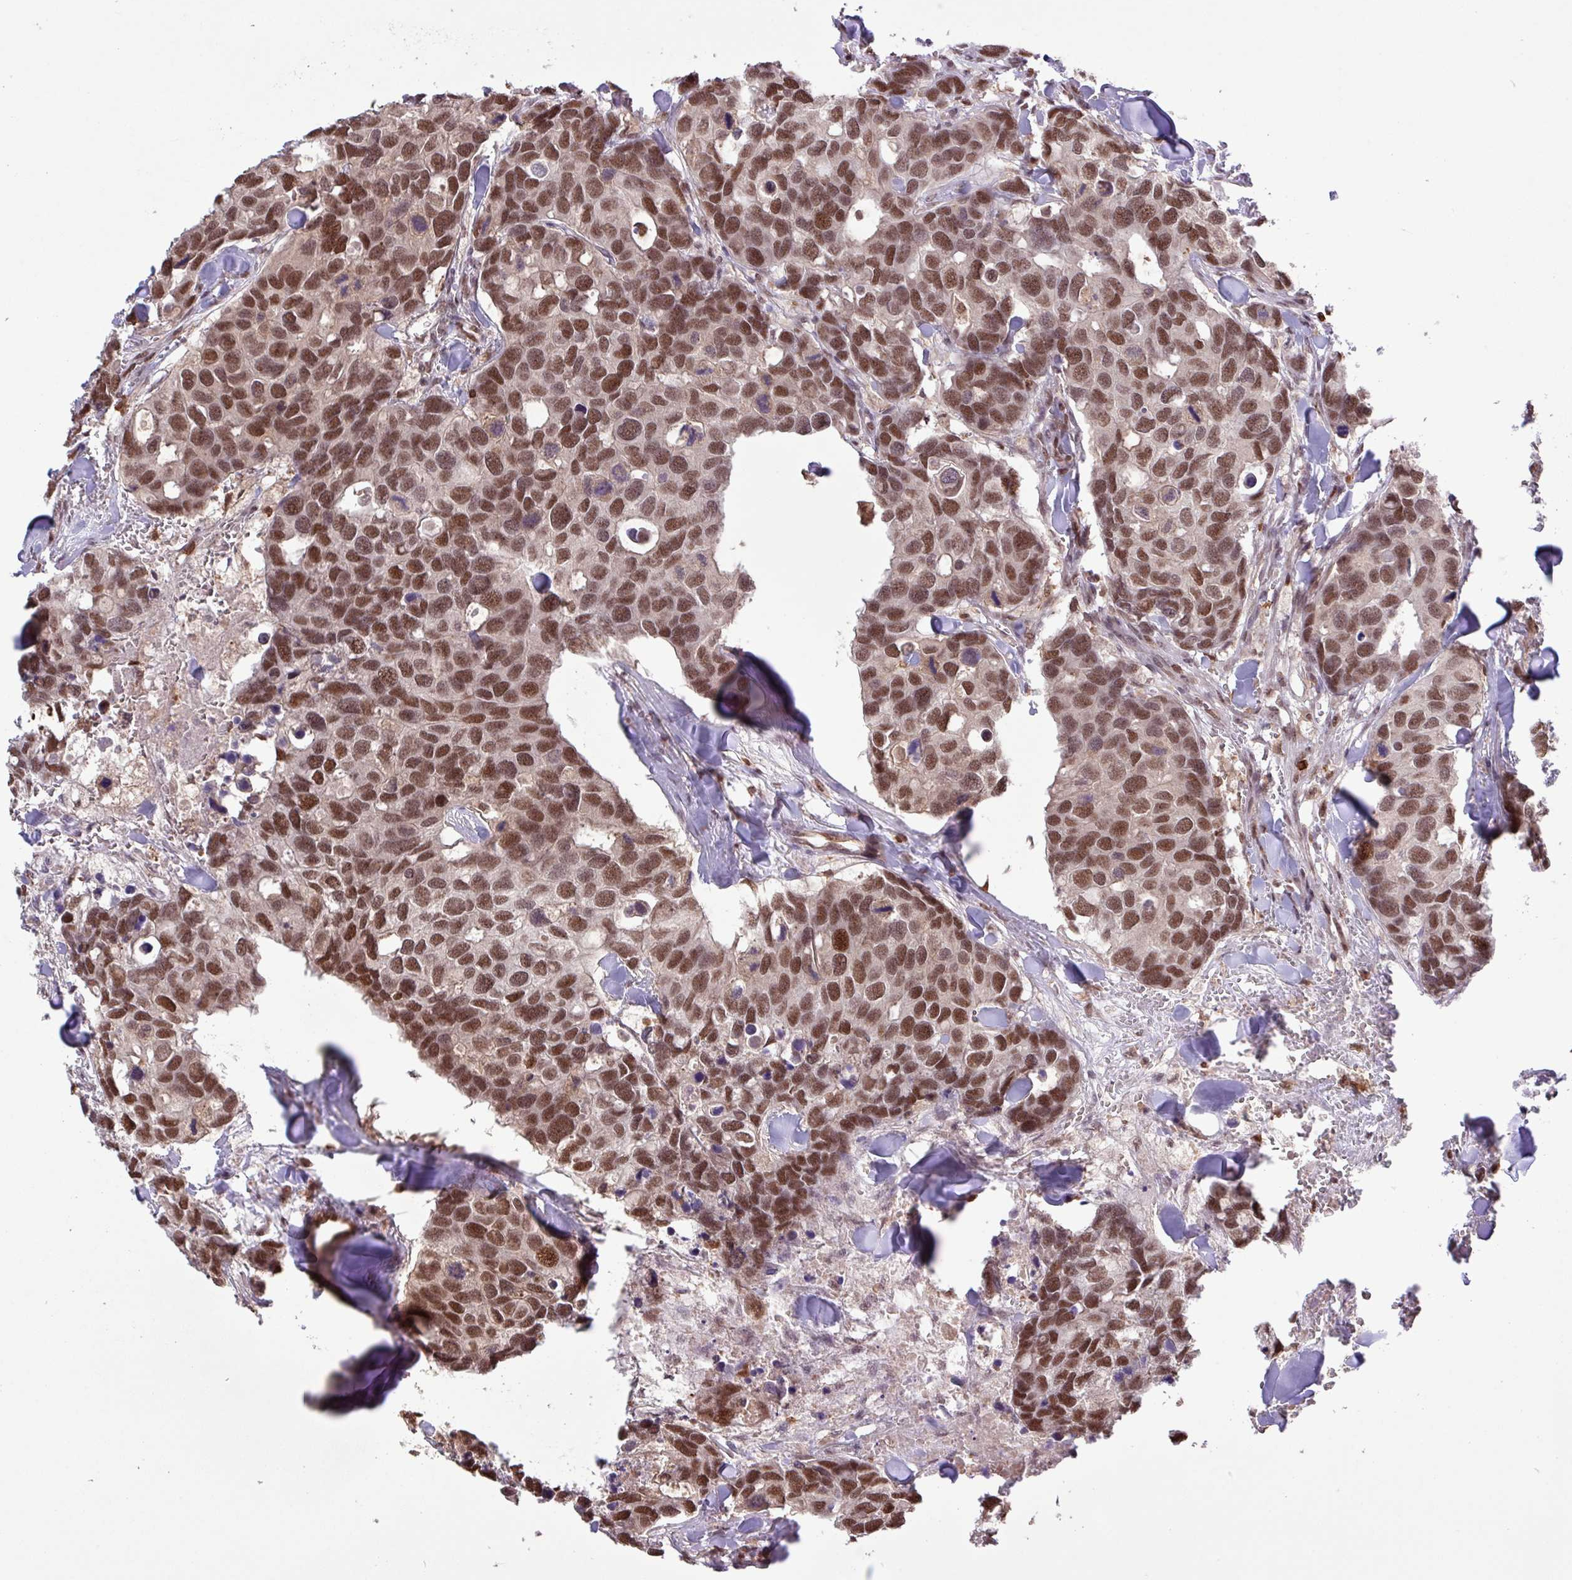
{"staining": {"intensity": "moderate", "quantity": ">75%", "location": "nuclear"}, "tissue": "breast cancer", "cell_type": "Tumor cells", "image_type": "cancer", "snomed": [{"axis": "morphology", "description": "Duct carcinoma"}, {"axis": "topography", "description": "Breast"}], "caption": "The immunohistochemical stain shows moderate nuclear positivity in tumor cells of breast cancer (invasive ductal carcinoma) tissue.", "gene": "GON7", "patient": {"sex": "female", "age": 83}}